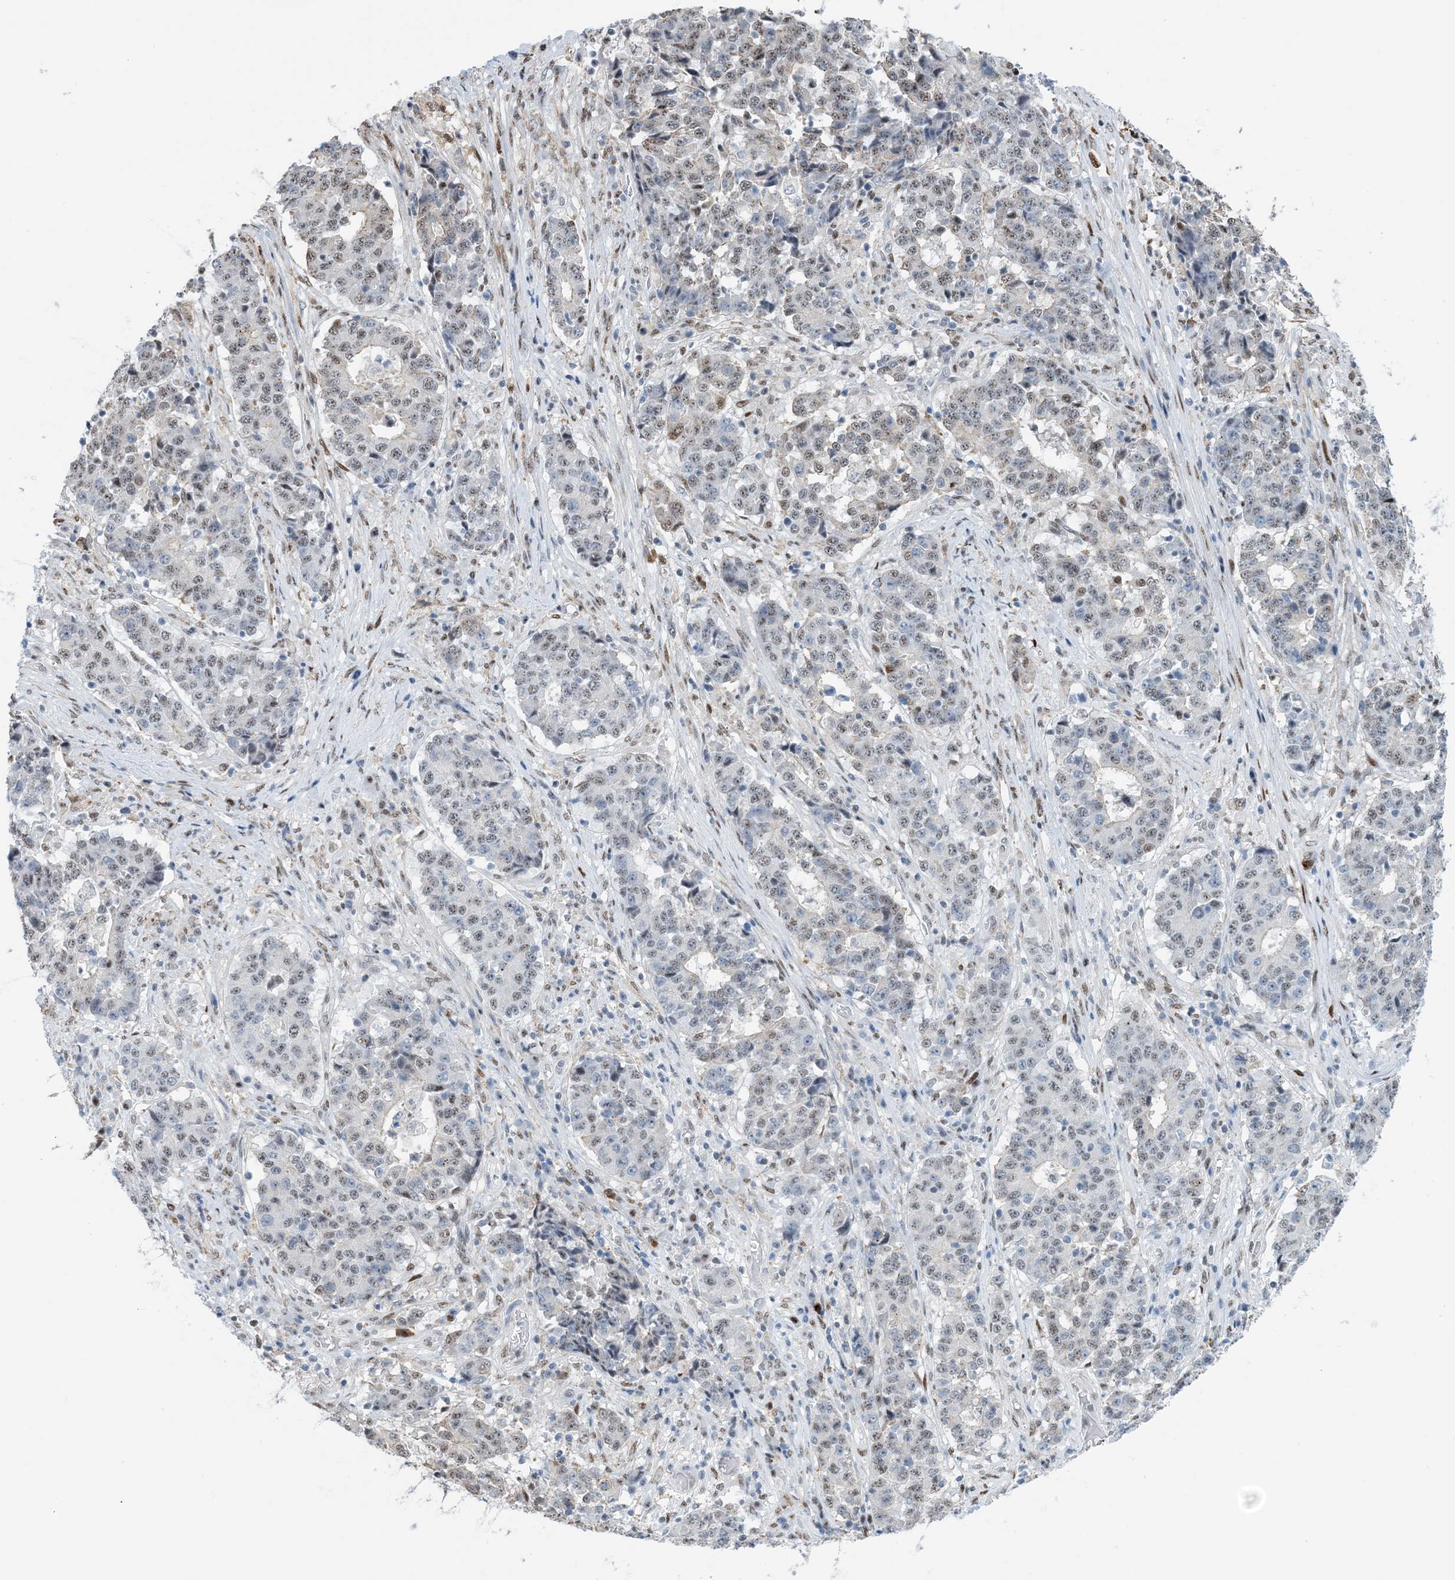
{"staining": {"intensity": "weak", "quantity": "25%-75%", "location": "nuclear"}, "tissue": "stomach cancer", "cell_type": "Tumor cells", "image_type": "cancer", "snomed": [{"axis": "morphology", "description": "Adenocarcinoma, NOS"}, {"axis": "topography", "description": "Stomach"}], "caption": "Adenocarcinoma (stomach) stained with DAB IHC demonstrates low levels of weak nuclear positivity in about 25%-75% of tumor cells.", "gene": "HEMK1", "patient": {"sex": "male", "age": 59}}